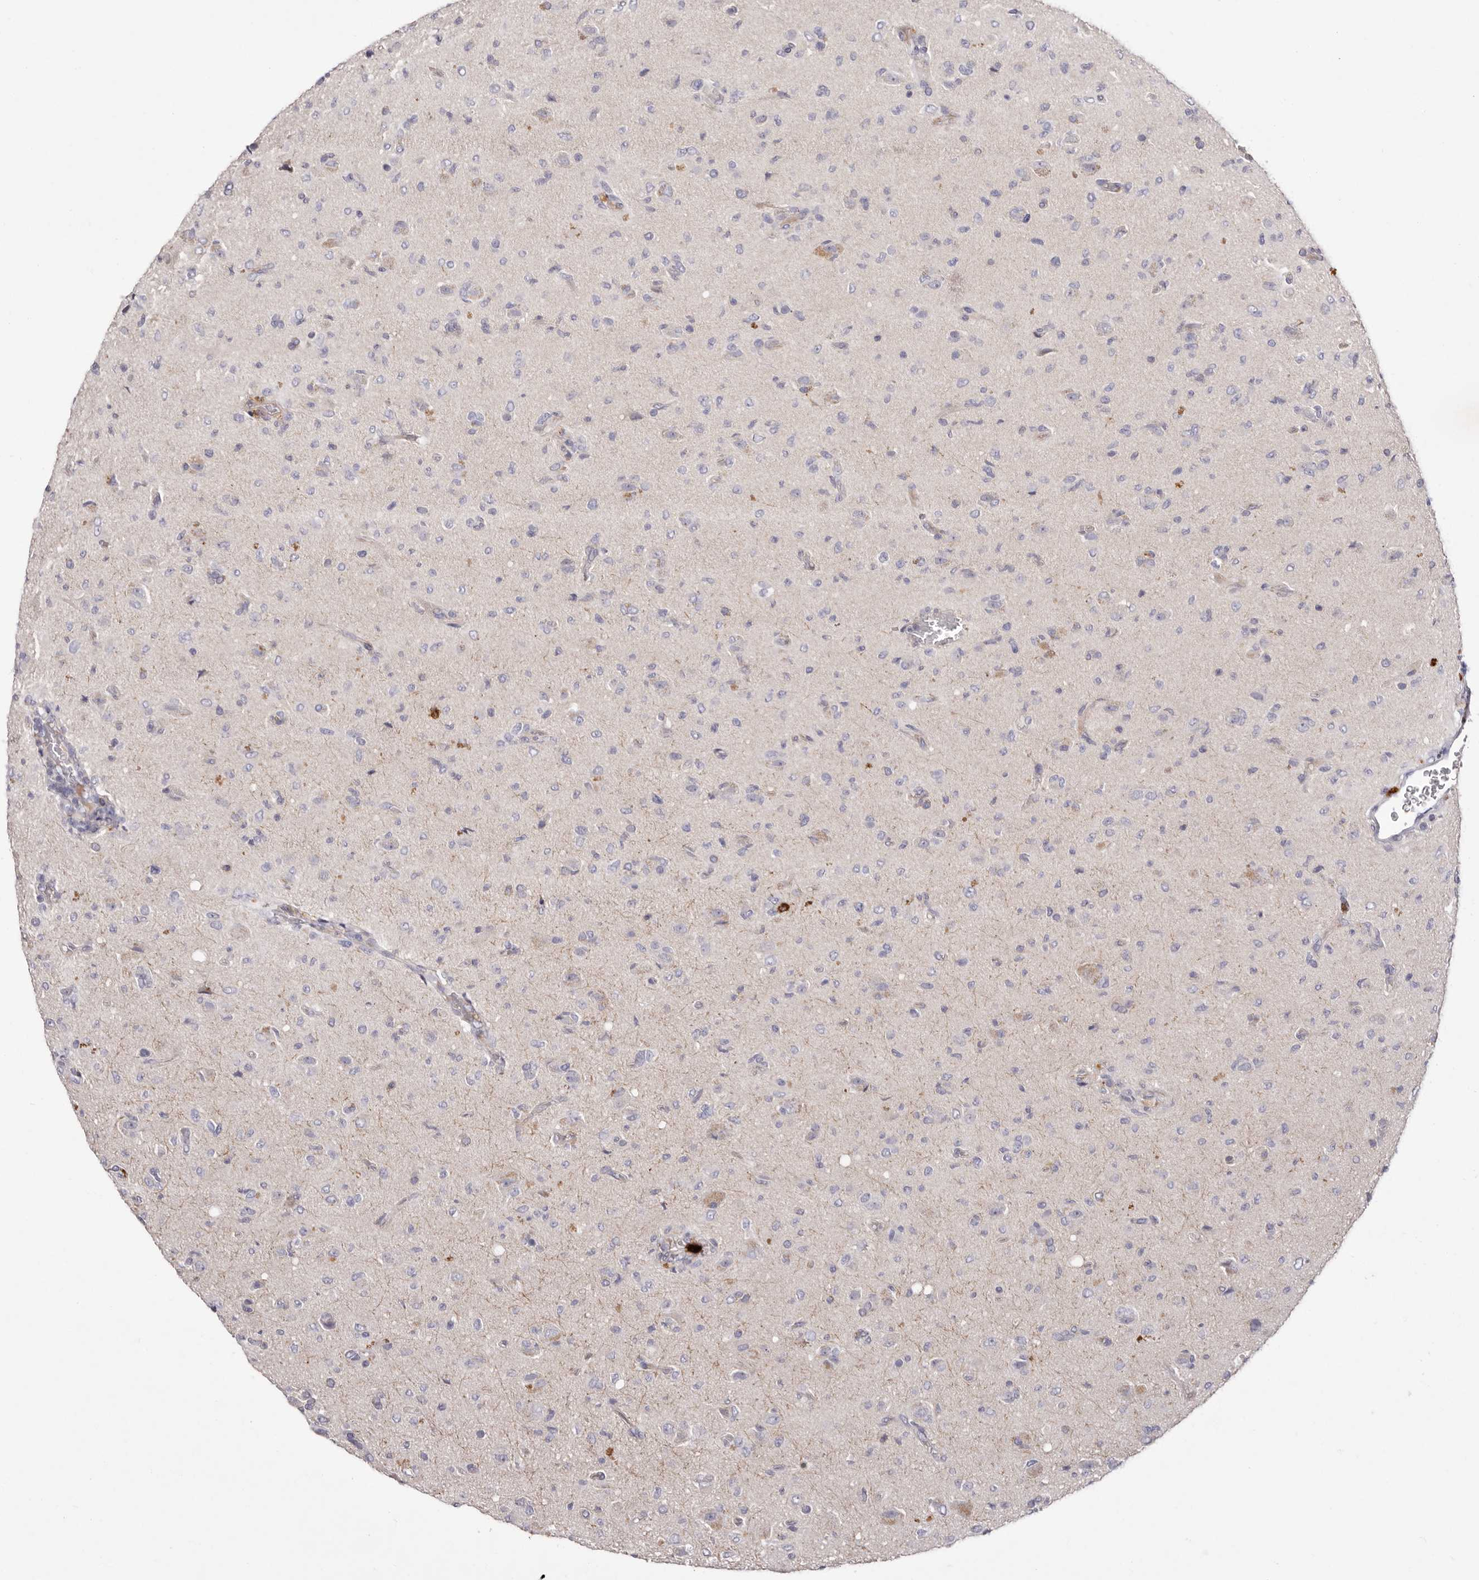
{"staining": {"intensity": "negative", "quantity": "none", "location": "none"}, "tissue": "glioma", "cell_type": "Tumor cells", "image_type": "cancer", "snomed": [{"axis": "morphology", "description": "Glioma, malignant, High grade"}, {"axis": "topography", "description": "Brain"}], "caption": "Malignant glioma (high-grade) stained for a protein using immunohistochemistry reveals no staining tumor cells.", "gene": "S1PR5", "patient": {"sex": "female", "age": 57}}